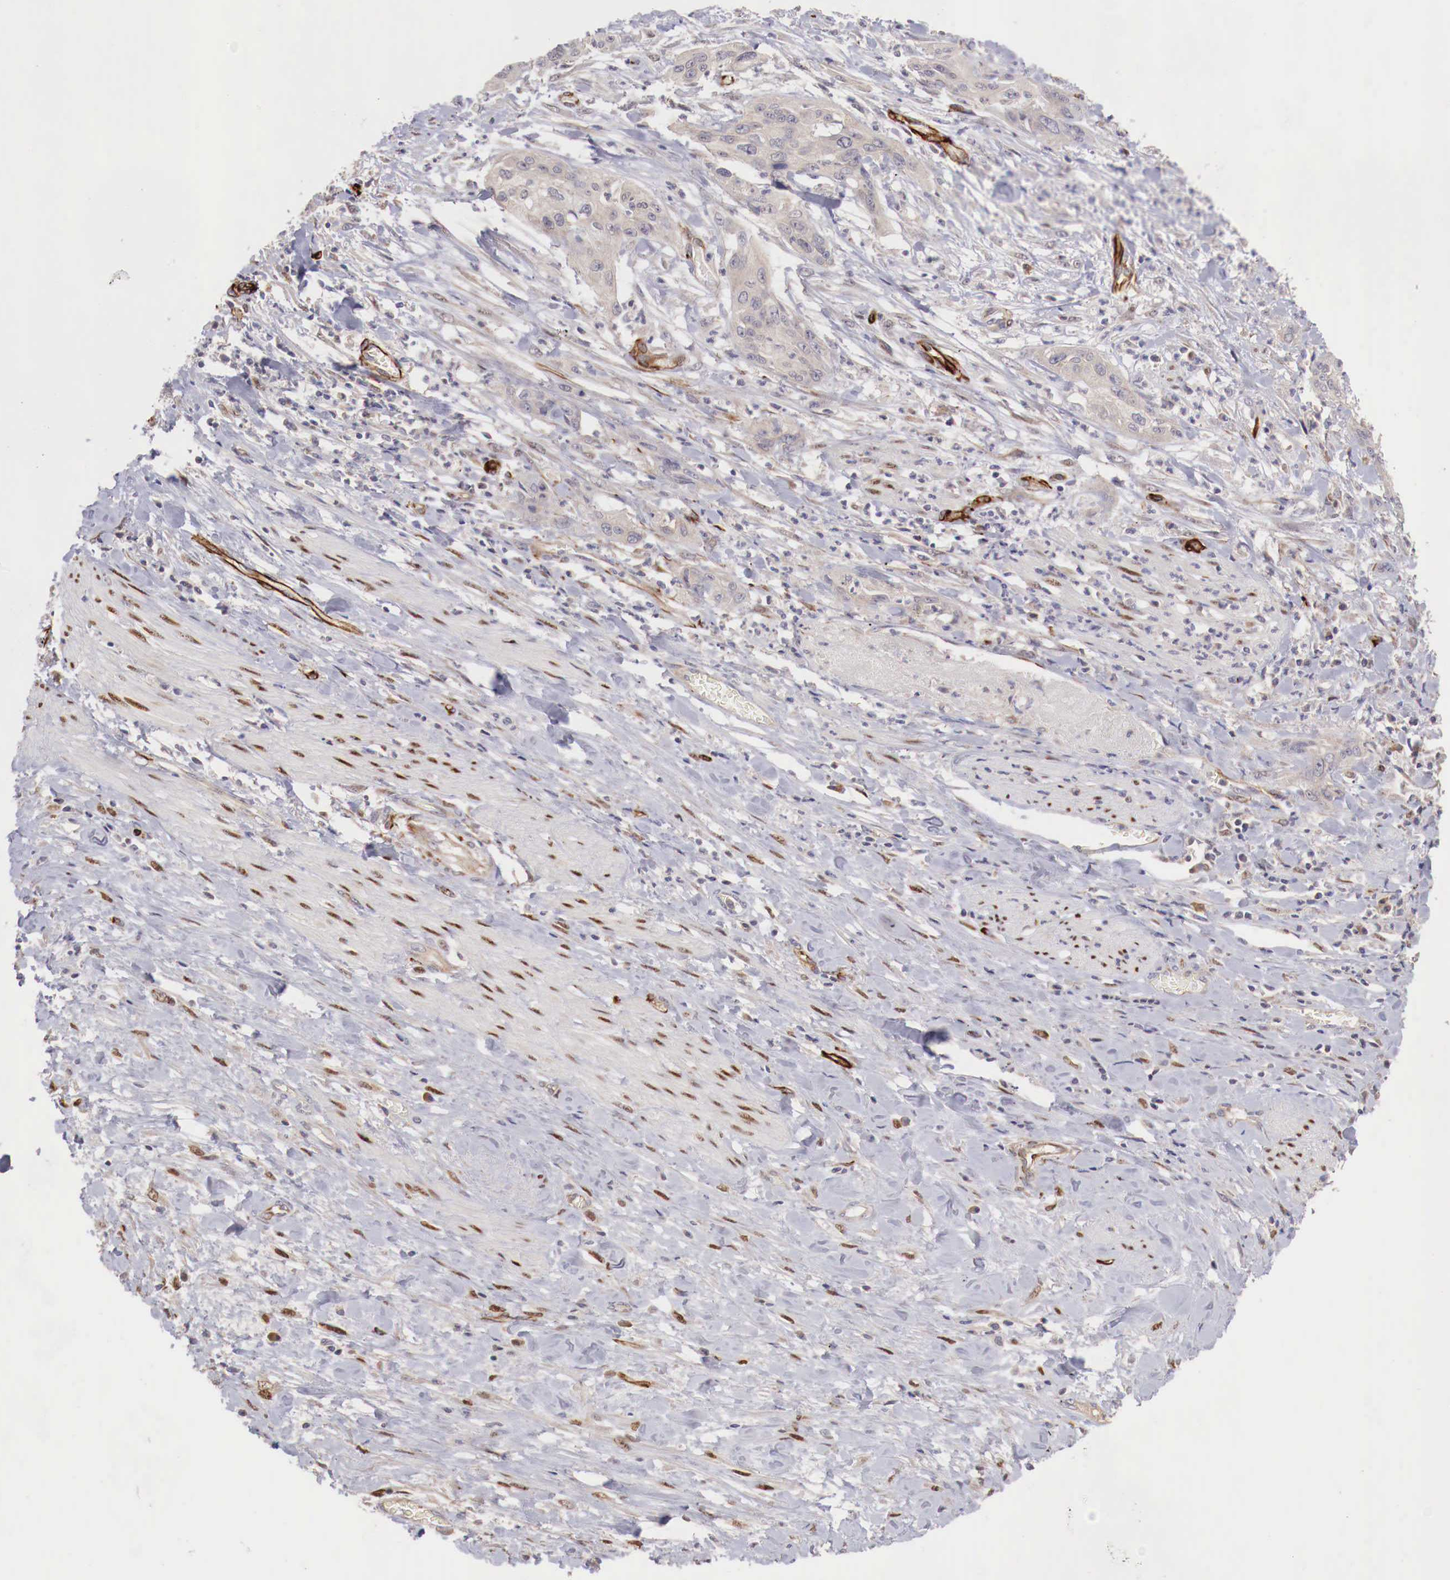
{"staining": {"intensity": "negative", "quantity": "none", "location": "none"}, "tissue": "cervical cancer", "cell_type": "Tumor cells", "image_type": "cancer", "snomed": [{"axis": "morphology", "description": "Squamous cell carcinoma, NOS"}, {"axis": "topography", "description": "Cervix"}], "caption": "A histopathology image of cervical cancer stained for a protein exhibits no brown staining in tumor cells.", "gene": "WT1", "patient": {"sex": "female", "age": 41}}